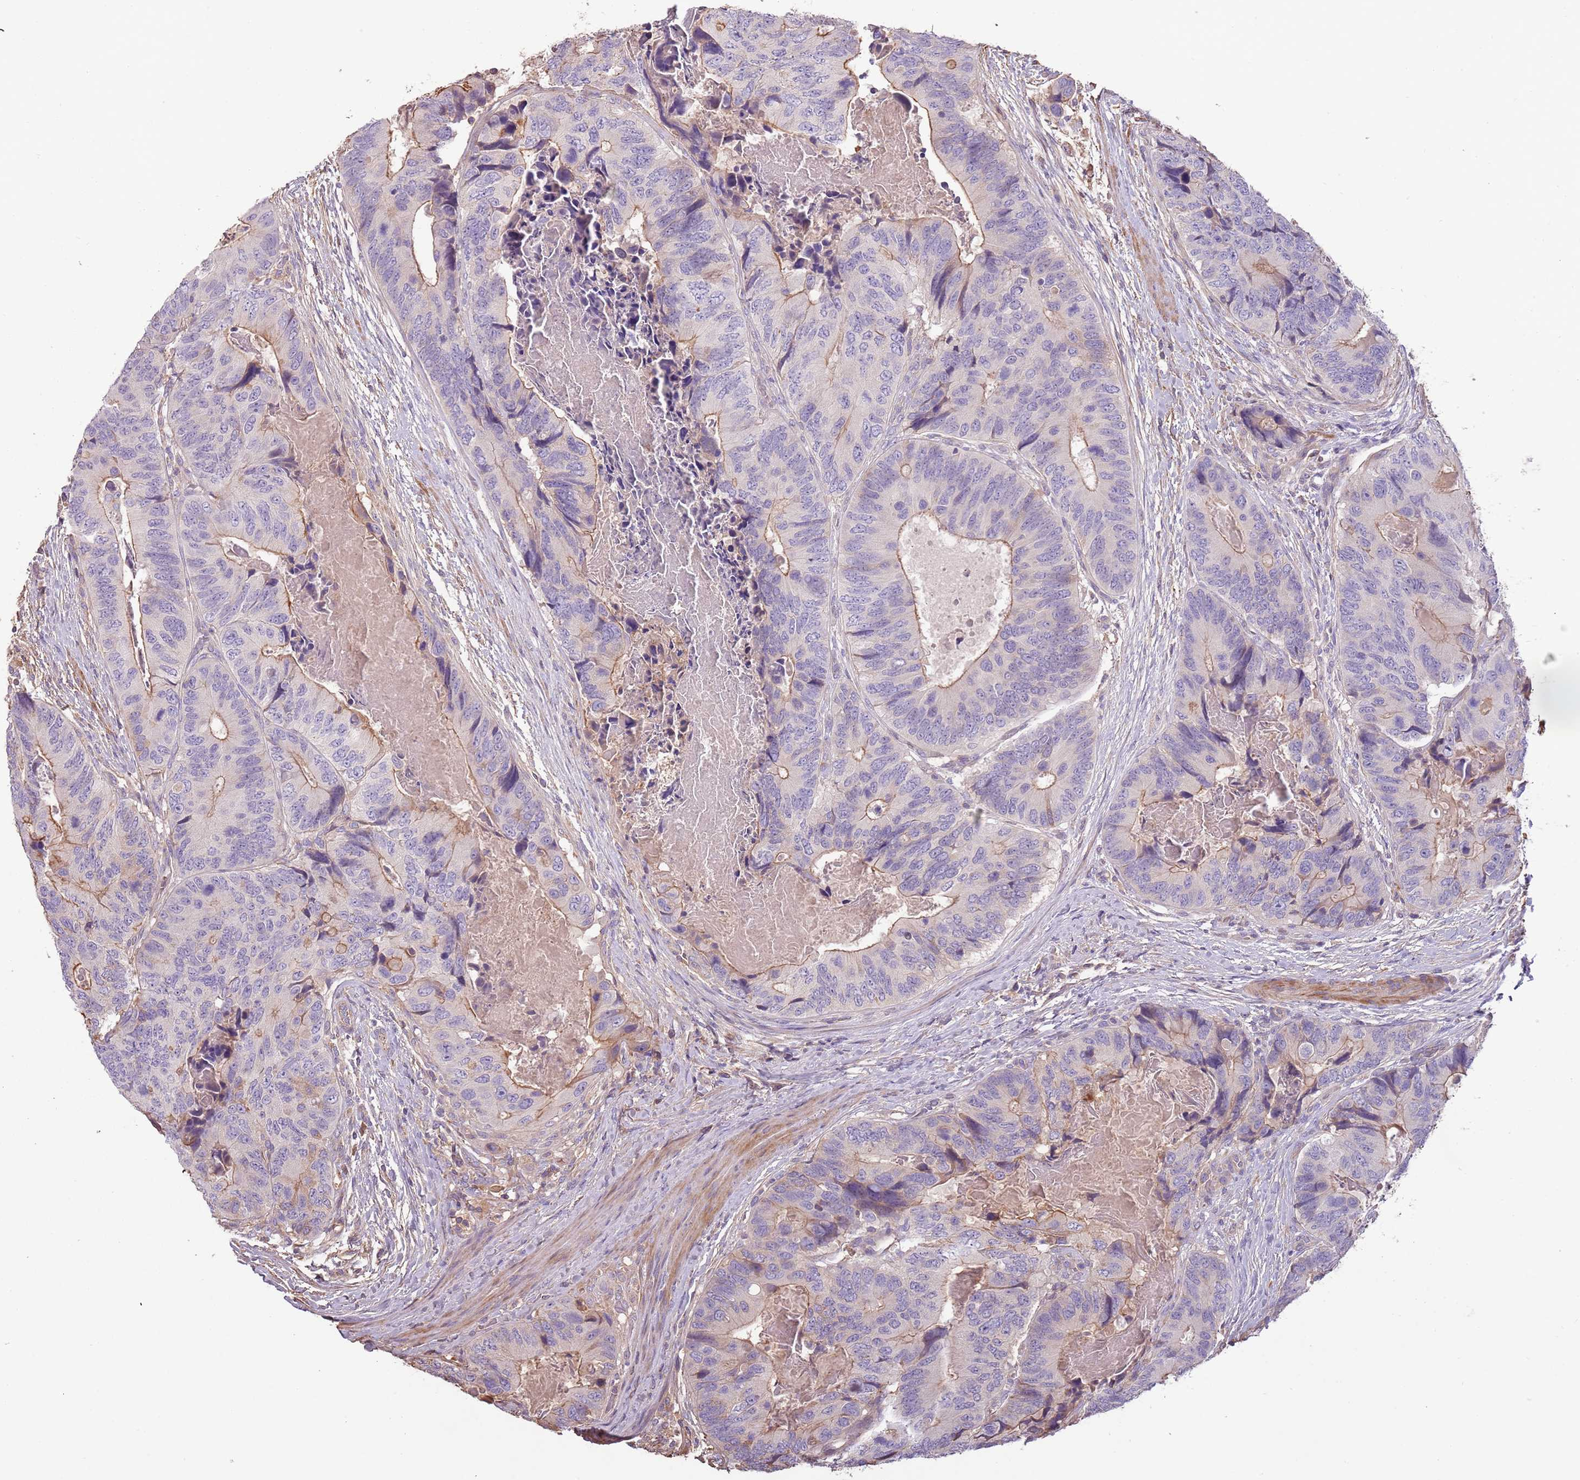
{"staining": {"intensity": "moderate", "quantity": "<25%", "location": "cytoplasmic/membranous"}, "tissue": "colorectal cancer", "cell_type": "Tumor cells", "image_type": "cancer", "snomed": [{"axis": "morphology", "description": "Adenocarcinoma, NOS"}, {"axis": "topography", "description": "Colon"}], "caption": "Colorectal cancer (adenocarcinoma) stained with a brown dye exhibits moderate cytoplasmic/membranous positive expression in approximately <25% of tumor cells.", "gene": "FECH", "patient": {"sex": "male", "age": 84}}